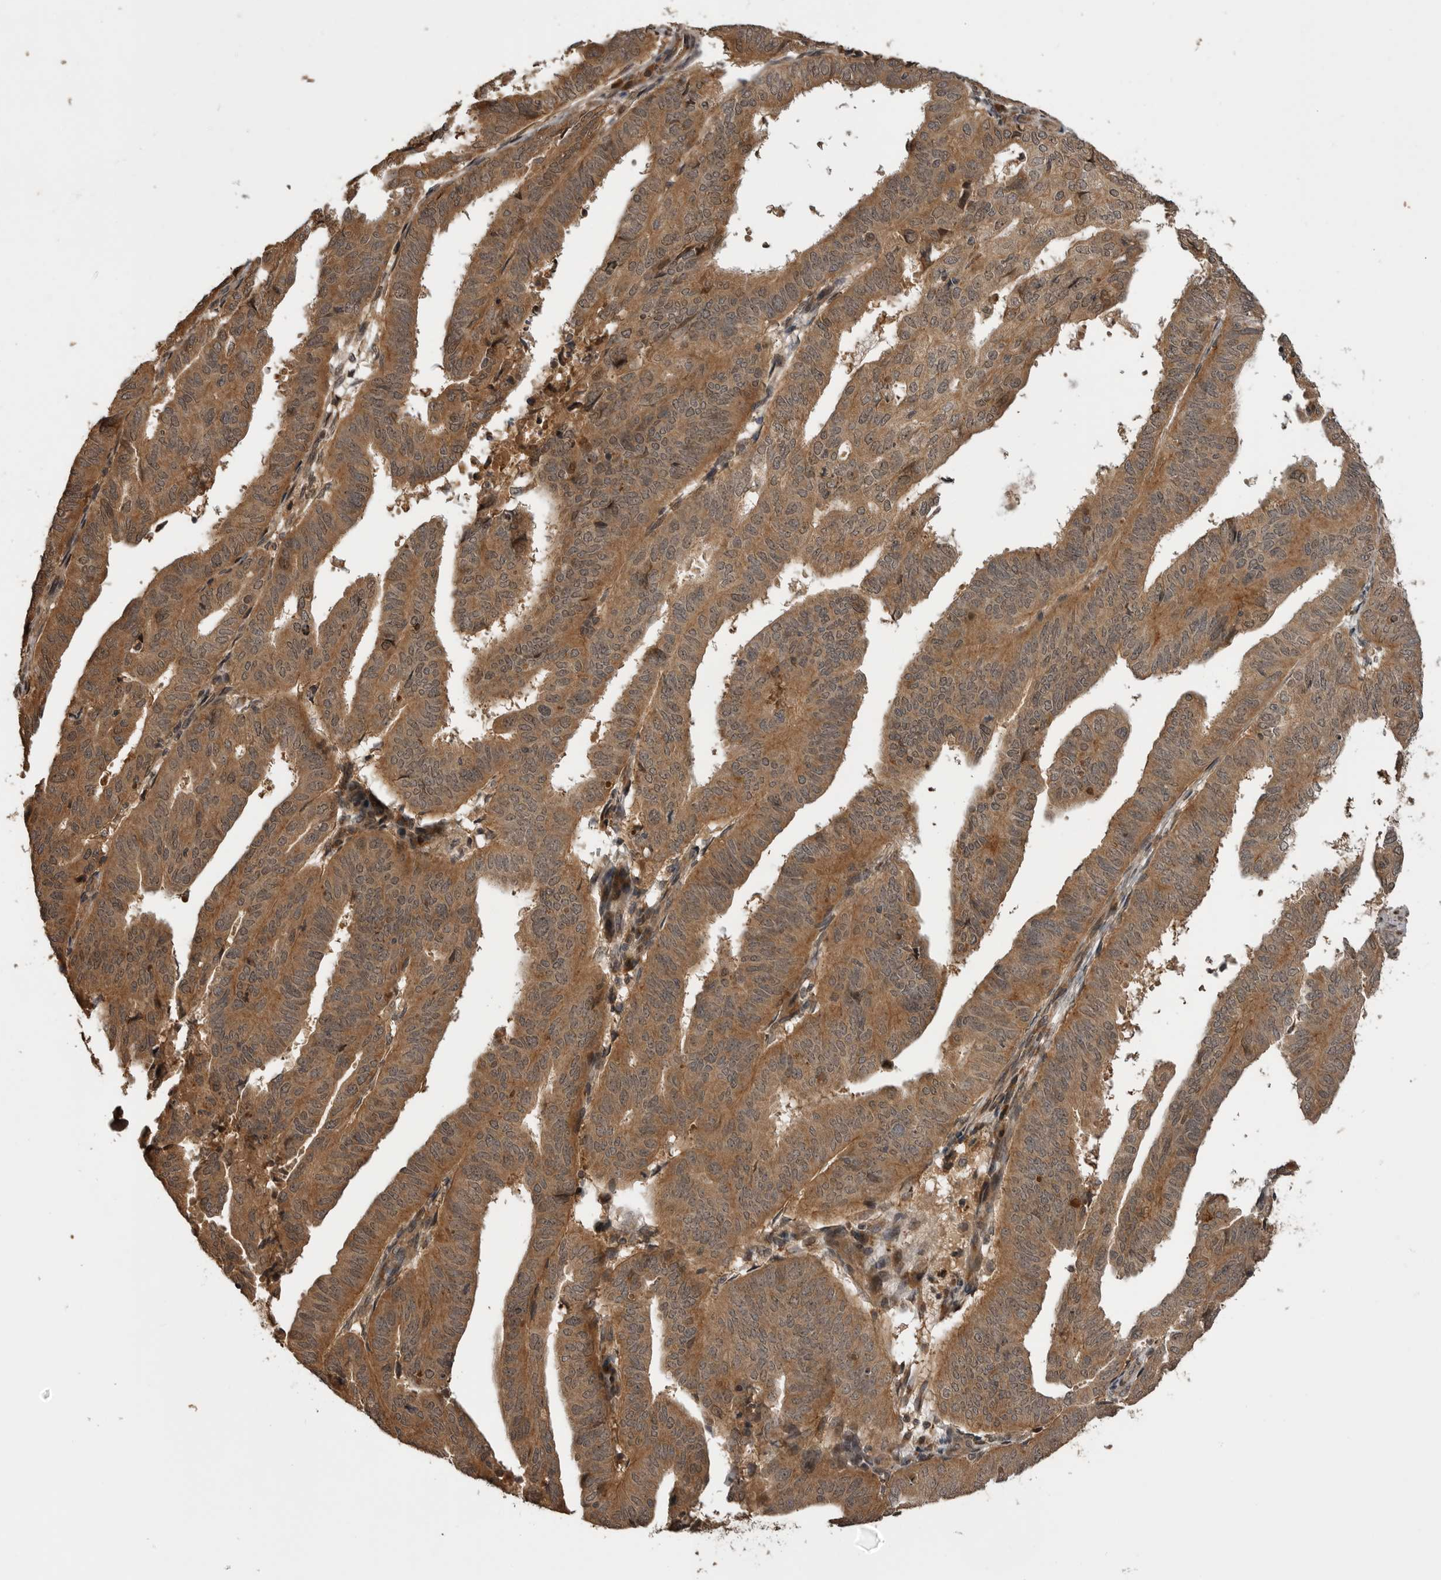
{"staining": {"intensity": "moderate", "quantity": ">75%", "location": "cytoplasmic/membranous"}, "tissue": "endometrial cancer", "cell_type": "Tumor cells", "image_type": "cancer", "snomed": [{"axis": "morphology", "description": "Adenocarcinoma, NOS"}, {"axis": "topography", "description": "Uterus"}], "caption": "Protein expression analysis of endometrial adenocarcinoma demonstrates moderate cytoplasmic/membranous positivity in approximately >75% of tumor cells.", "gene": "AKAP7", "patient": {"sex": "female", "age": 77}}